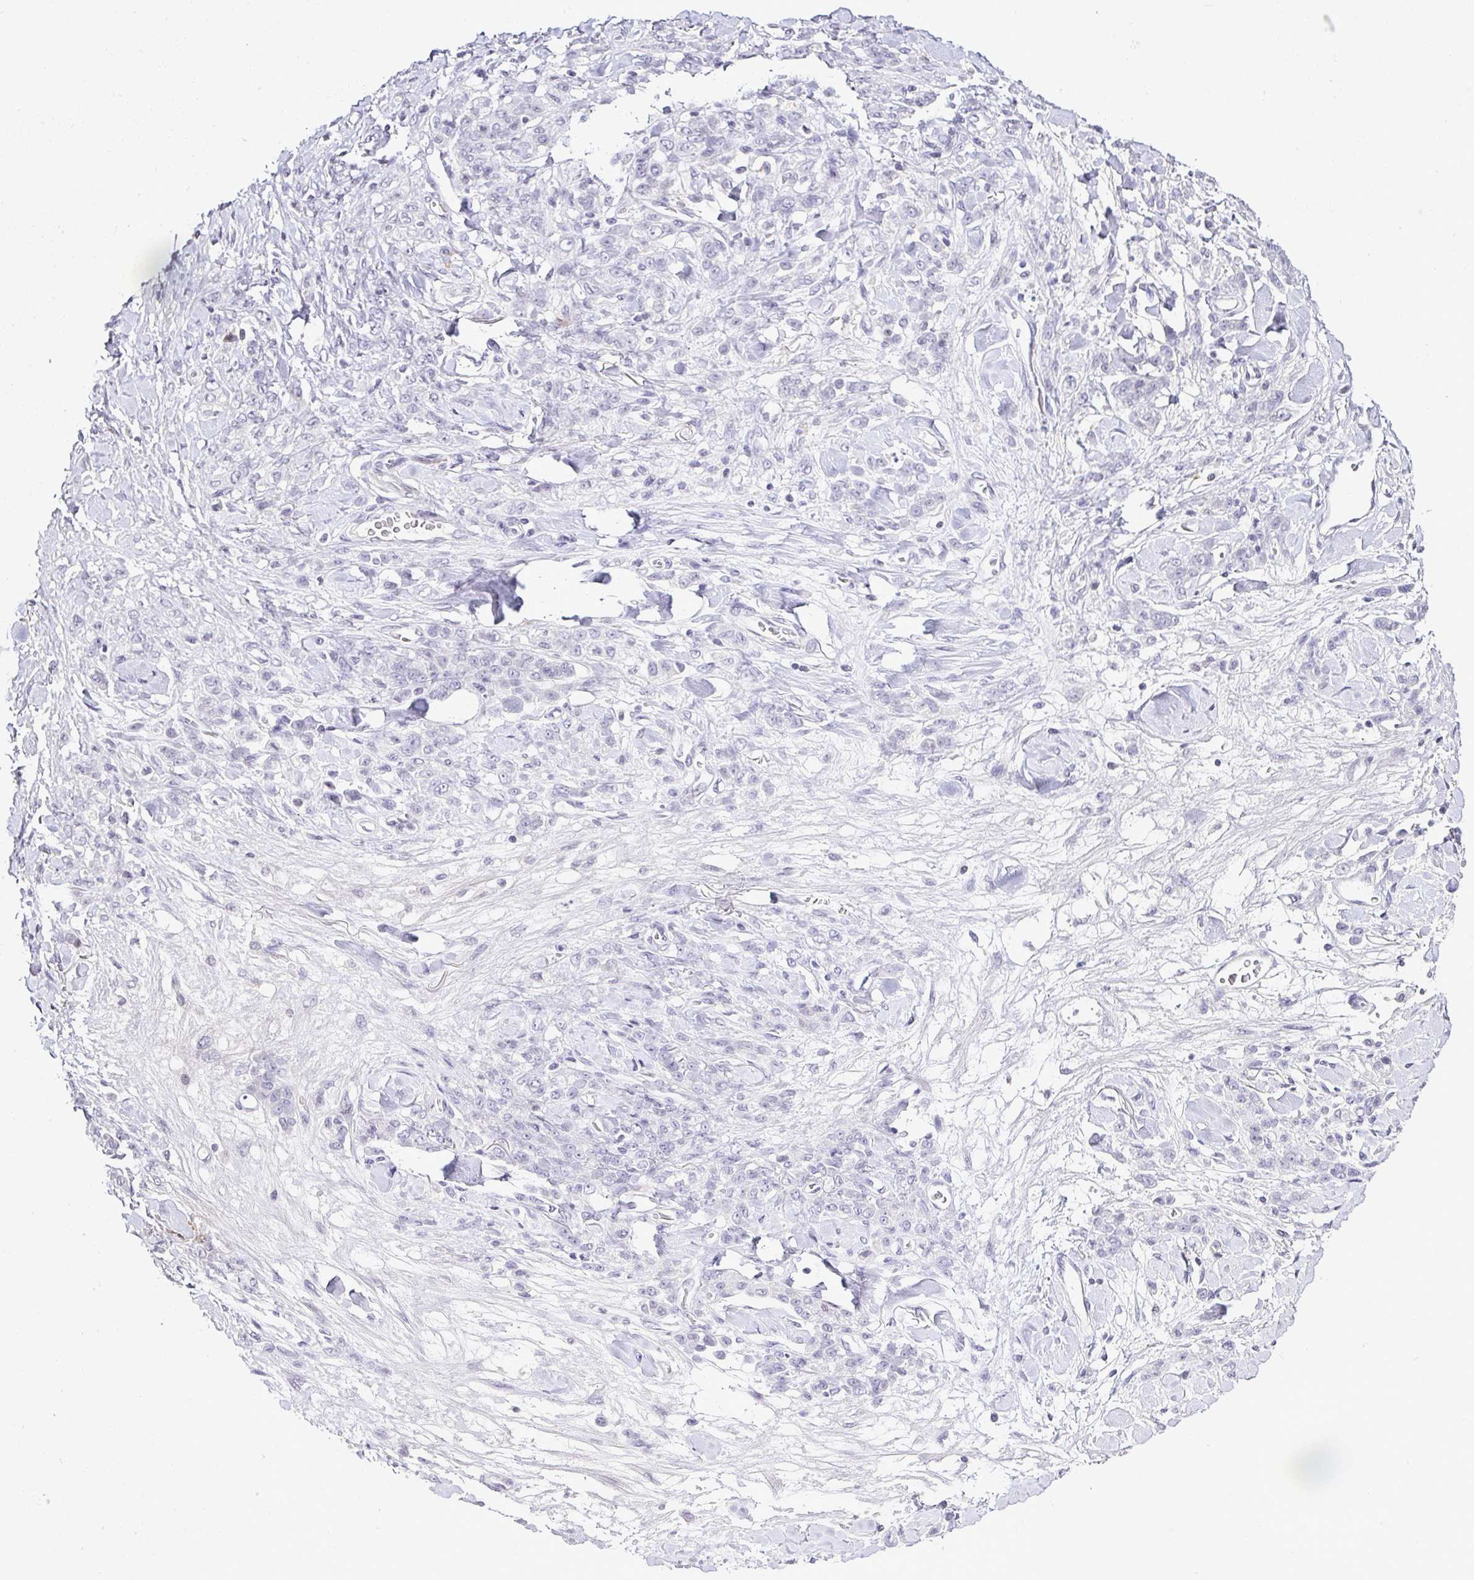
{"staining": {"intensity": "negative", "quantity": "none", "location": "none"}, "tissue": "stomach cancer", "cell_type": "Tumor cells", "image_type": "cancer", "snomed": [{"axis": "morphology", "description": "Normal tissue, NOS"}, {"axis": "morphology", "description": "Adenocarcinoma, NOS"}, {"axis": "topography", "description": "Stomach"}], "caption": "High magnification brightfield microscopy of stomach cancer stained with DAB (3,3'-diaminobenzidine) (brown) and counterstained with hematoxylin (blue): tumor cells show no significant expression.", "gene": "SERPINB3", "patient": {"sex": "male", "age": 82}}